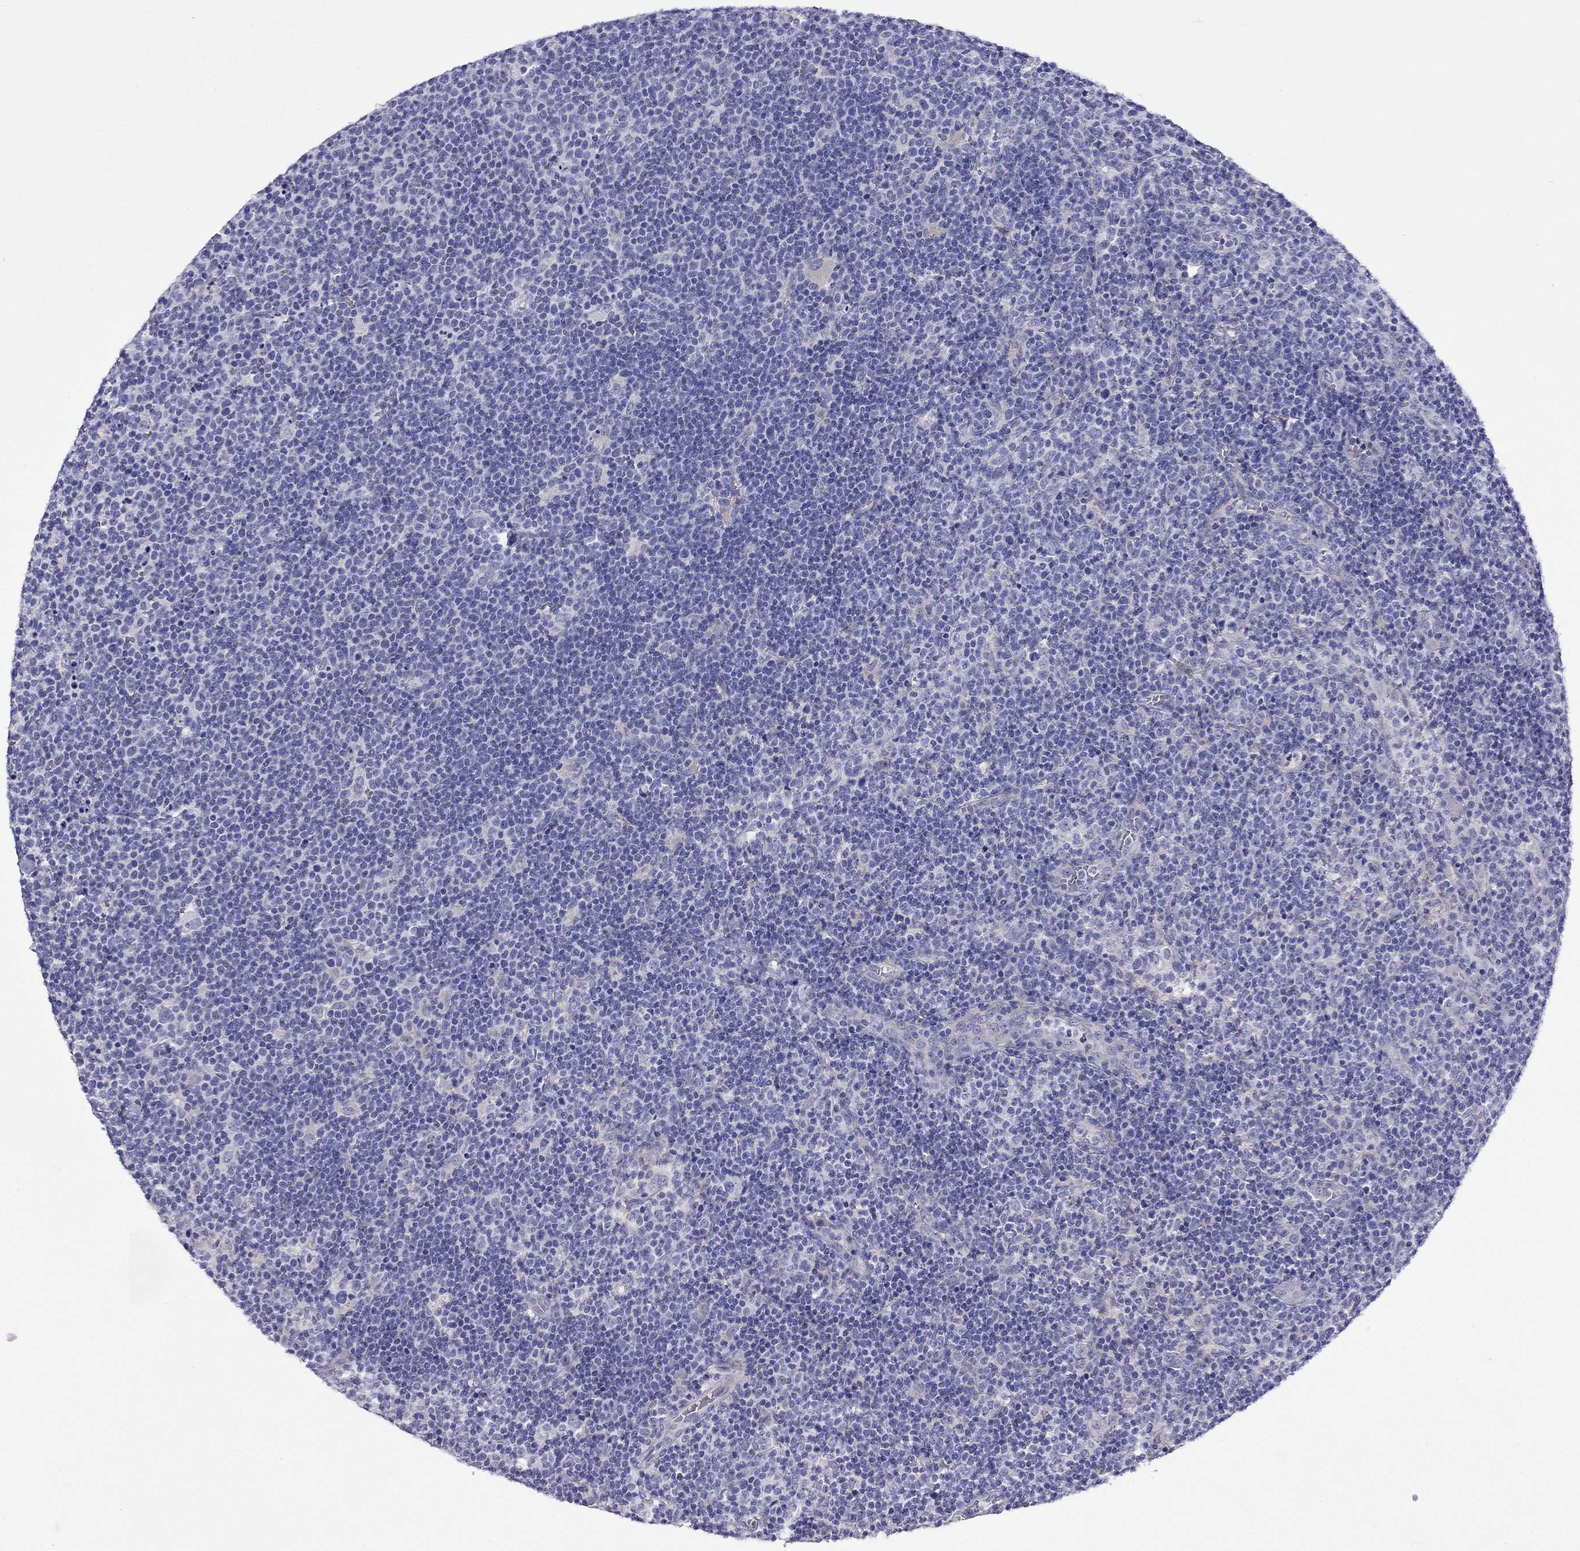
{"staining": {"intensity": "negative", "quantity": "none", "location": "none"}, "tissue": "lymphoma", "cell_type": "Tumor cells", "image_type": "cancer", "snomed": [{"axis": "morphology", "description": "Malignant lymphoma, non-Hodgkin's type, High grade"}, {"axis": "topography", "description": "Lymph node"}], "caption": "A high-resolution image shows immunohistochemistry (IHC) staining of lymphoma, which demonstrates no significant positivity in tumor cells.", "gene": "TDRD1", "patient": {"sex": "male", "age": 61}}